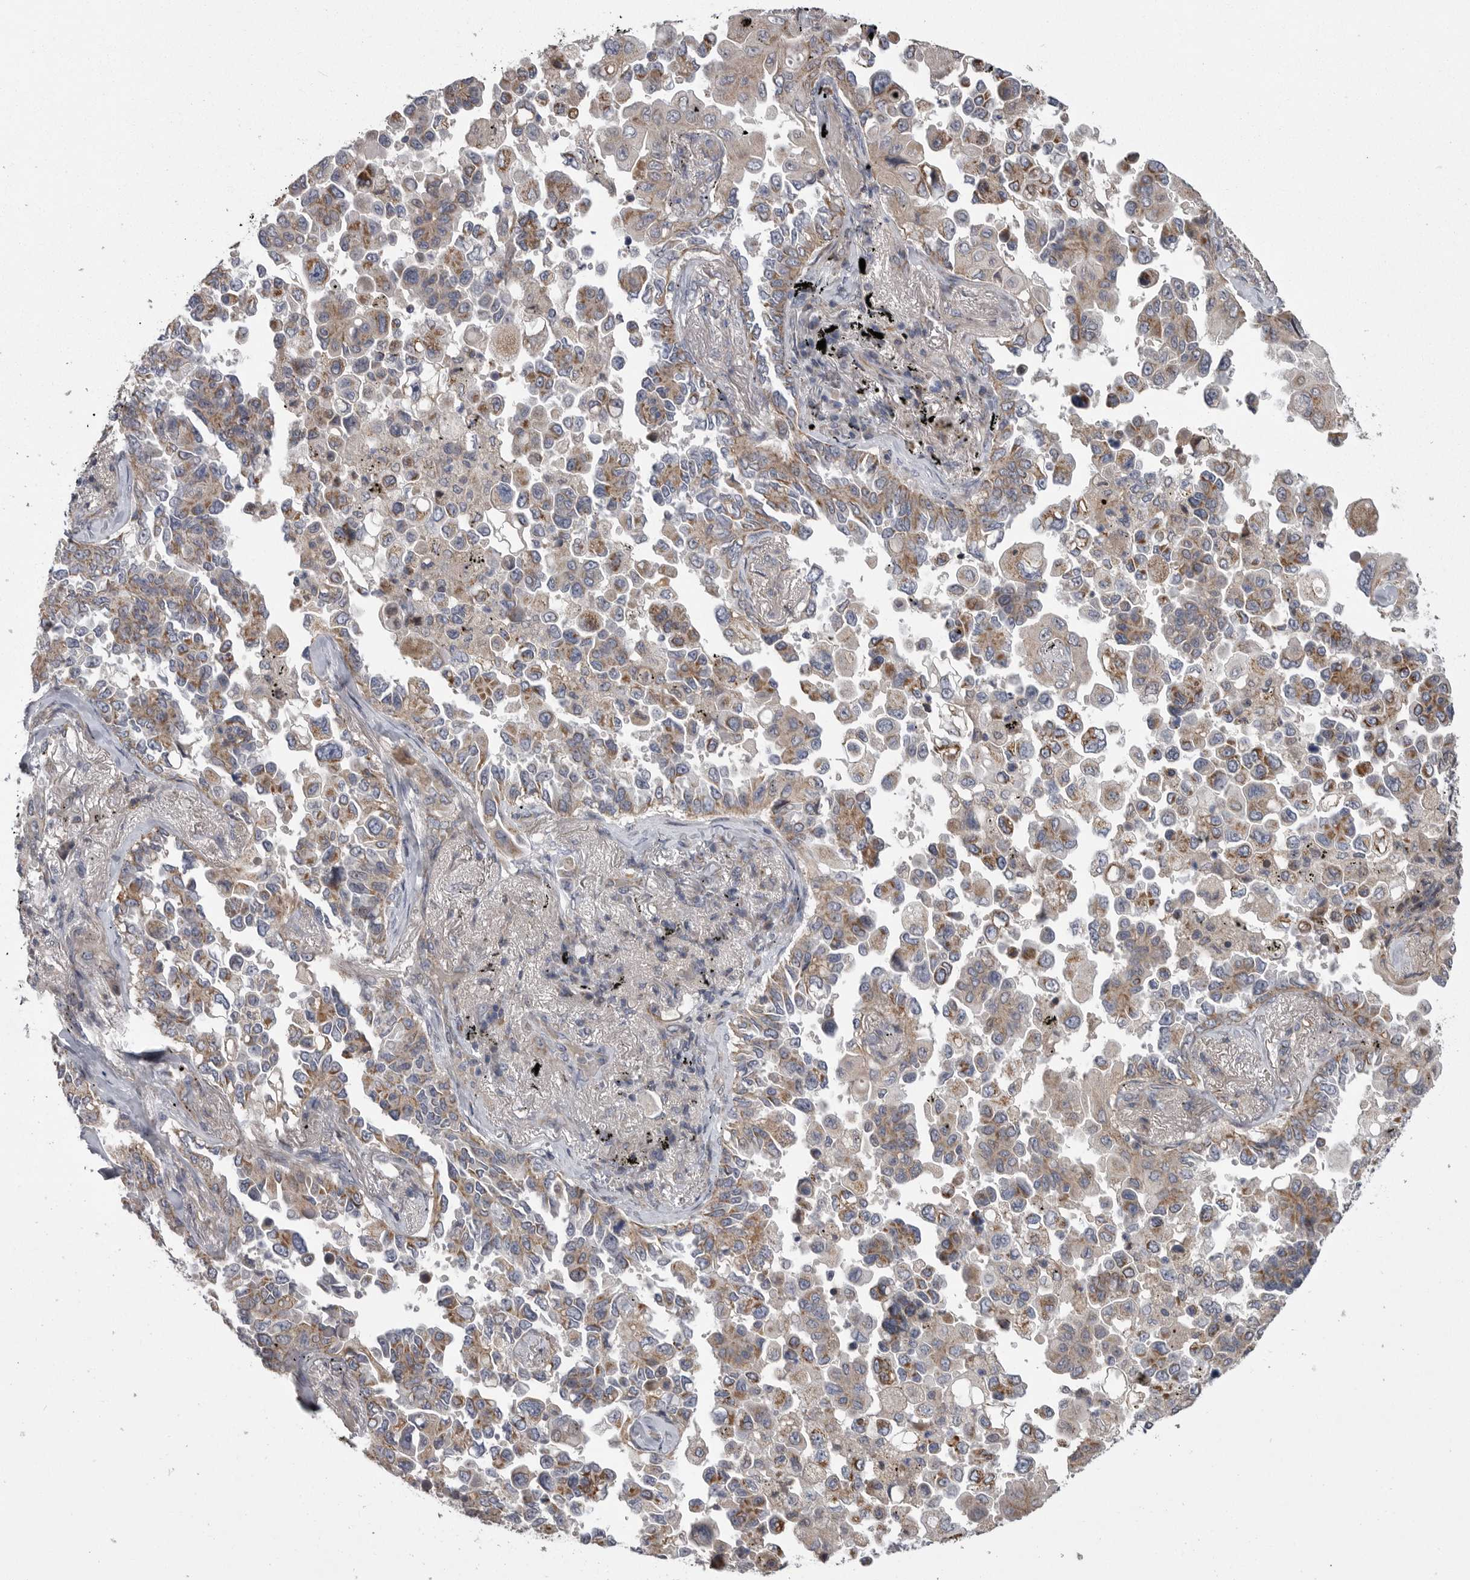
{"staining": {"intensity": "moderate", "quantity": "25%-75%", "location": "cytoplasmic/membranous"}, "tissue": "lung cancer", "cell_type": "Tumor cells", "image_type": "cancer", "snomed": [{"axis": "morphology", "description": "Adenocarcinoma, NOS"}, {"axis": "topography", "description": "Lung"}], "caption": "Immunohistochemical staining of human lung cancer reveals medium levels of moderate cytoplasmic/membranous staining in about 25%-75% of tumor cells.", "gene": "CRP", "patient": {"sex": "female", "age": 67}}